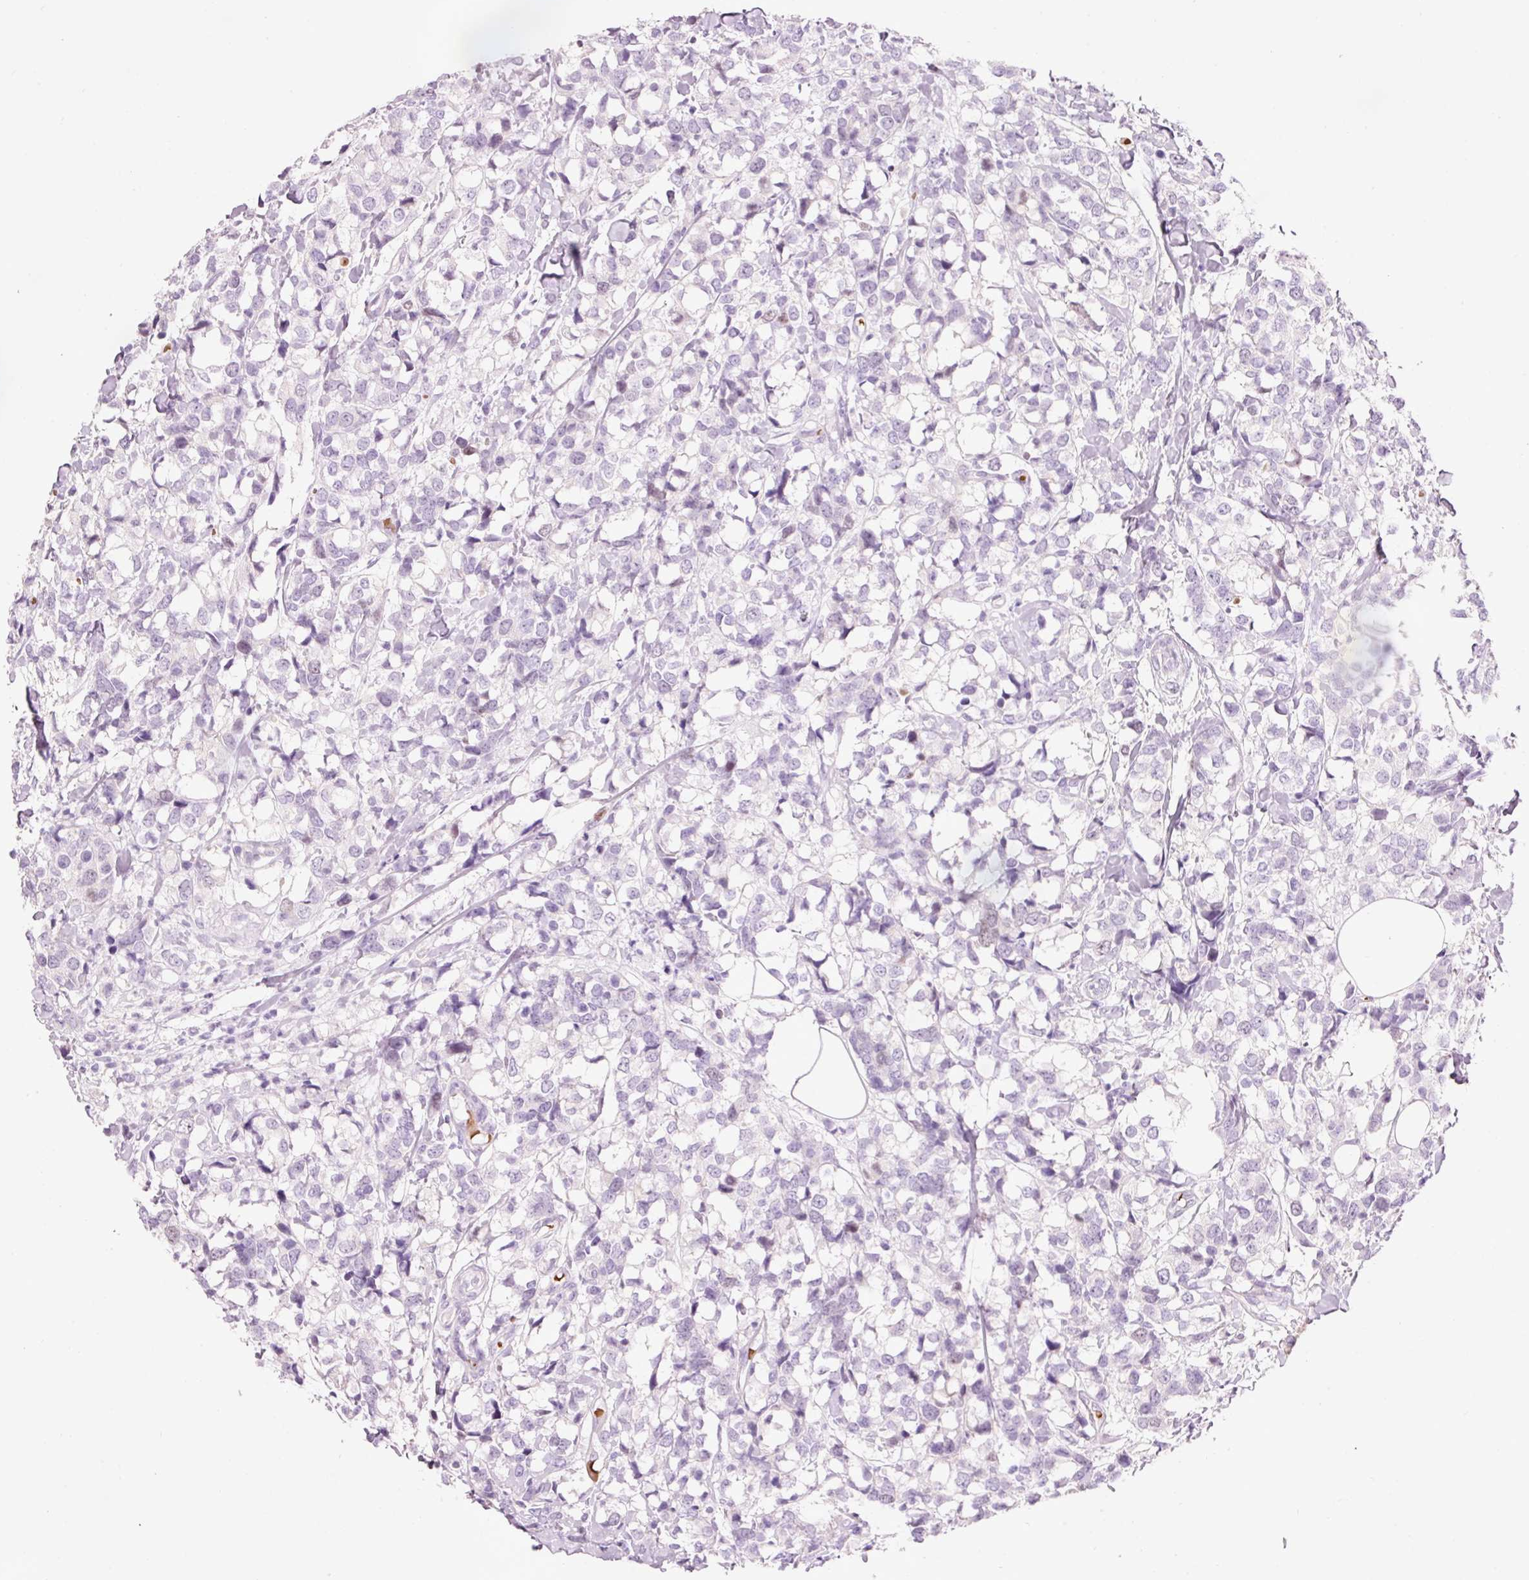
{"staining": {"intensity": "negative", "quantity": "none", "location": "none"}, "tissue": "breast cancer", "cell_type": "Tumor cells", "image_type": "cancer", "snomed": [{"axis": "morphology", "description": "Lobular carcinoma"}, {"axis": "topography", "description": "Breast"}], "caption": "Immunohistochemical staining of breast cancer (lobular carcinoma) displays no significant expression in tumor cells.", "gene": "DHRS11", "patient": {"sex": "female", "age": 59}}